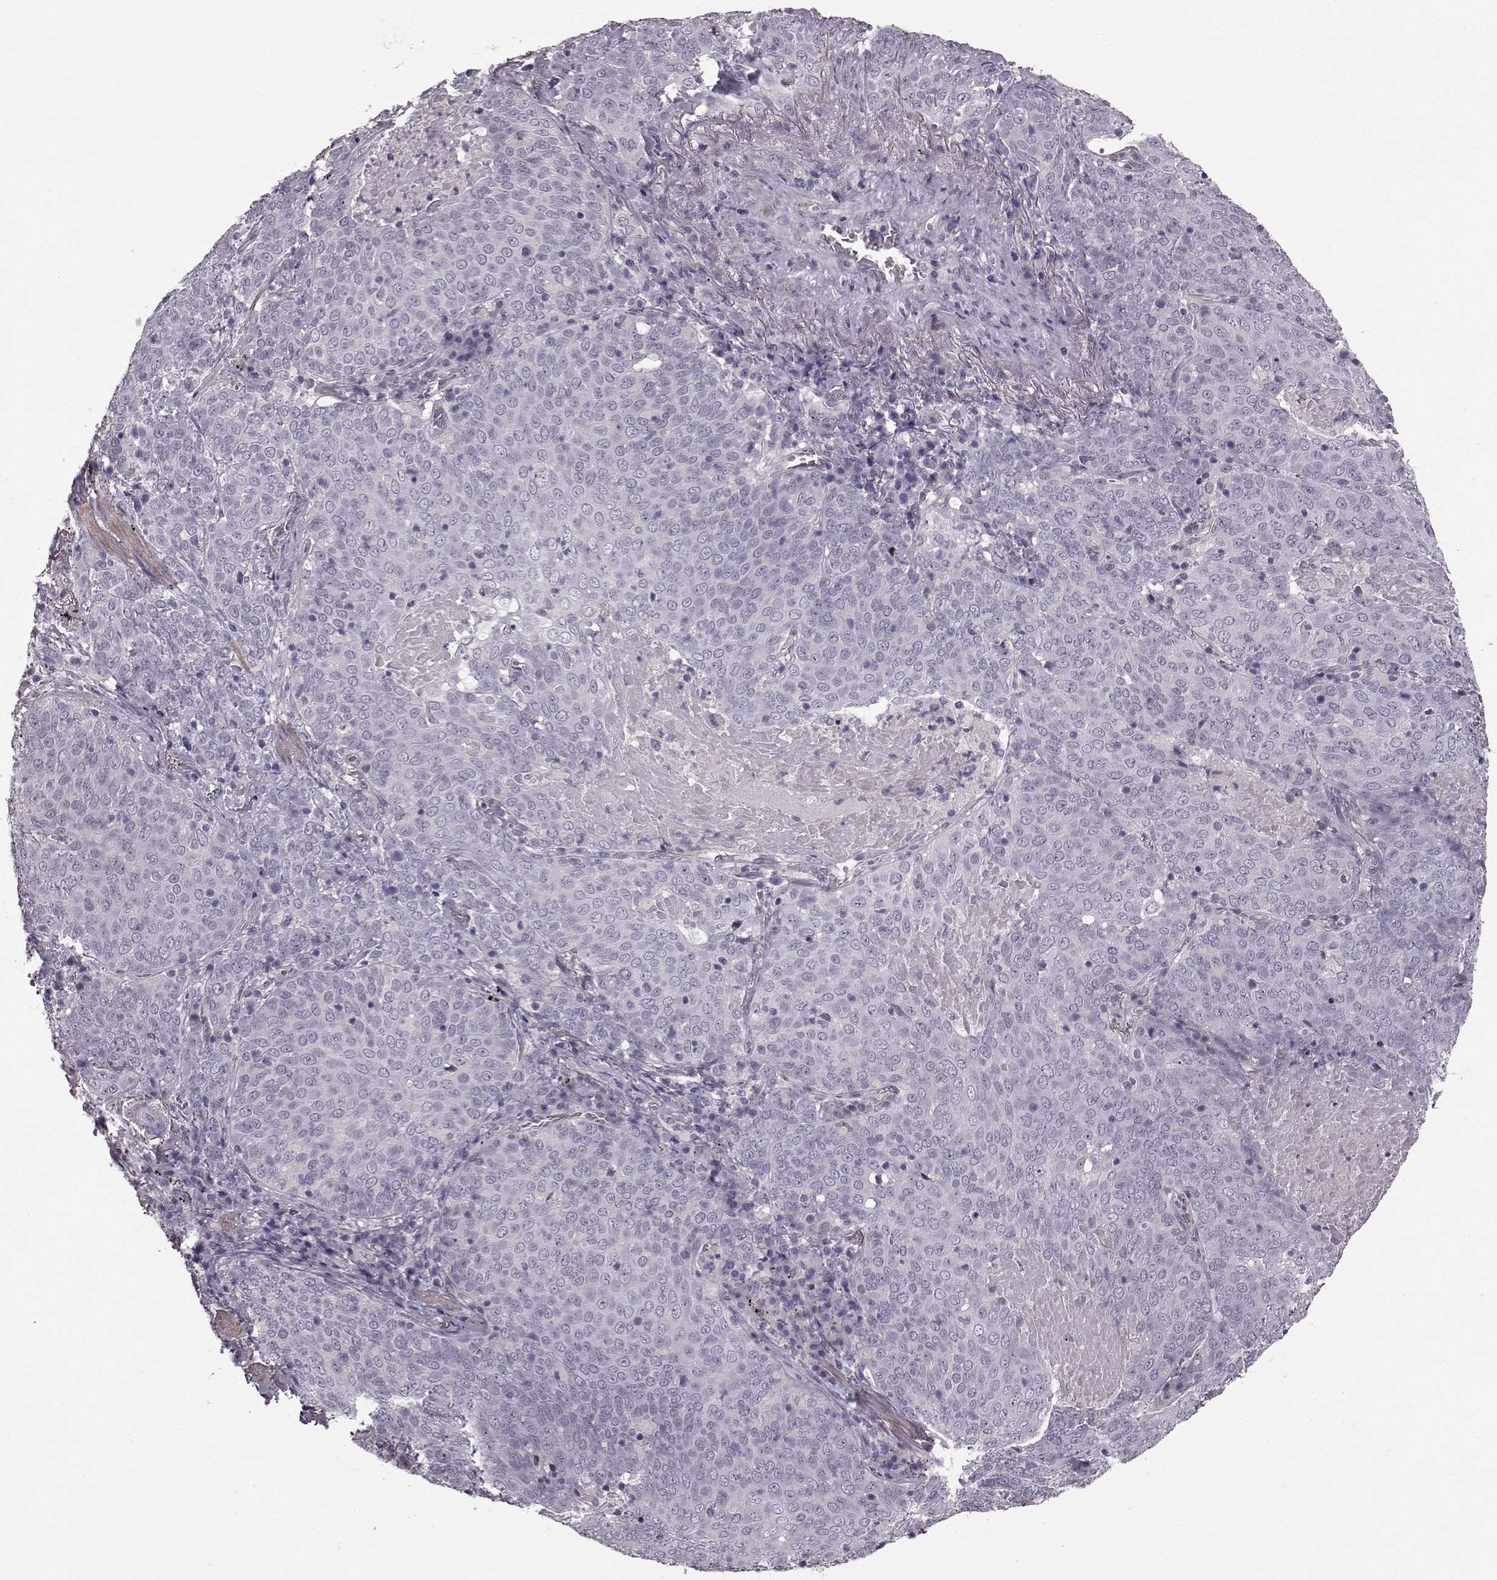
{"staining": {"intensity": "negative", "quantity": "none", "location": "none"}, "tissue": "lung cancer", "cell_type": "Tumor cells", "image_type": "cancer", "snomed": [{"axis": "morphology", "description": "Squamous cell carcinoma, NOS"}, {"axis": "topography", "description": "Lung"}], "caption": "IHC of human lung squamous cell carcinoma exhibits no expression in tumor cells.", "gene": "SLCO3A1", "patient": {"sex": "male", "age": 82}}